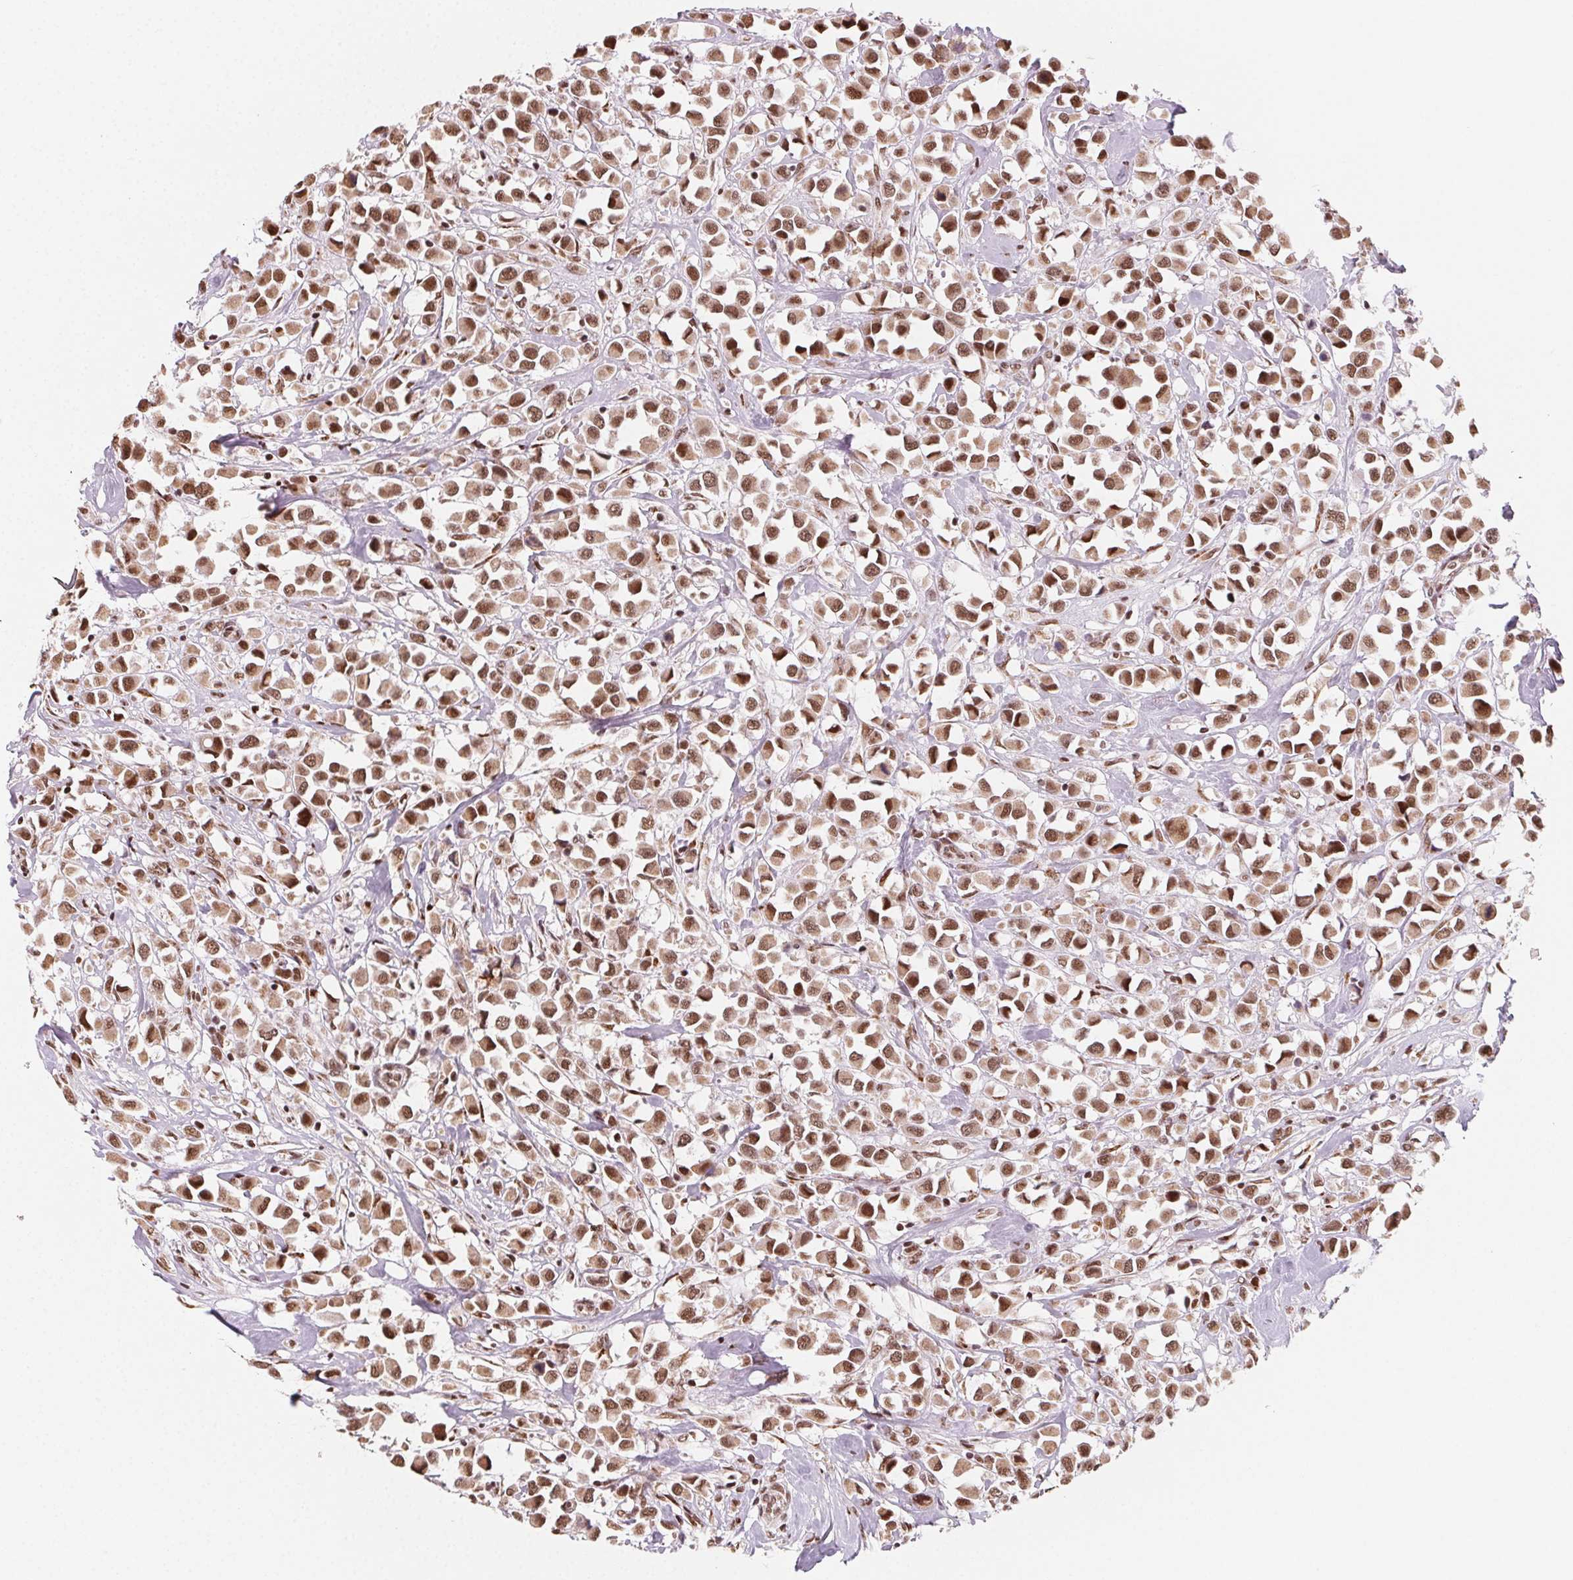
{"staining": {"intensity": "moderate", "quantity": ">75%", "location": "nuclear"}, "tissue": "breast cancer", "cell_type": "Tumor cells", "image_type": "cancer", "snomed": [{"axis": "morphology", "description": "Duct carcinoma"}, {"axis": "topography", "description": "Breast"}], "caption": "This photomicrograph shows breast cancer stained with immunohistochemistry (IHC) to label a protein in brown. The nuclear of tumor cells show moderate positivity for the protein. Nuclei are counter-stained blue.", "gene": "TOPORS", "patient": {"sex": "female", "age": 61}}